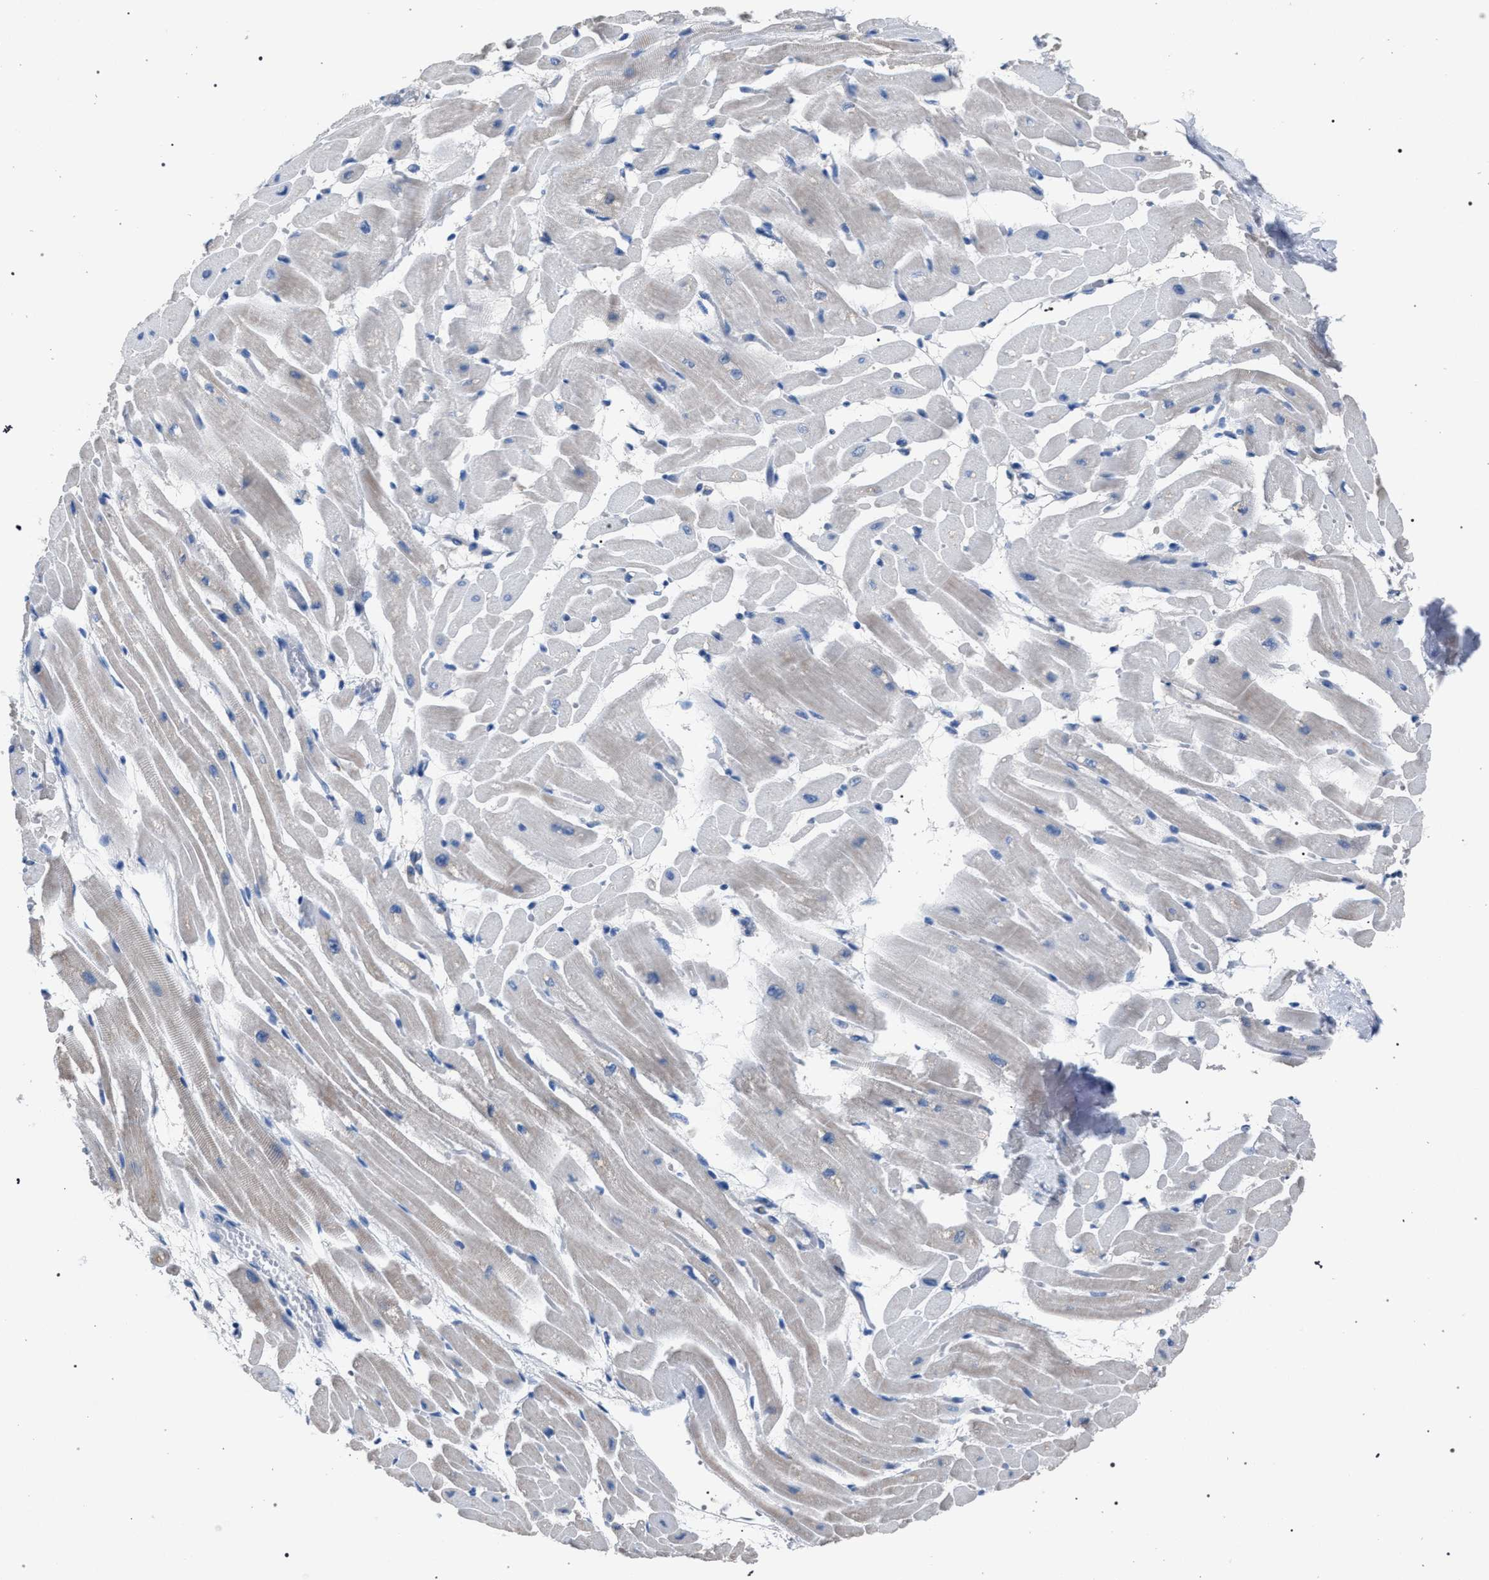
{"staining": {"intensity": "weak", "quantity": "25%-75%", "location": "cytoplasmic/membranous"}, "tissue": "heart muscle", "cell_type": "Cardiomyocytes", "image_type": "normal", "snomed": [{"axis": "morphology", "description": "Normal tissue, NOS"}, {"axis": "topography", "description": "Heart"}], "caption": "Protein positivity by IHC displays weak cytoplasmic/membranous positivity in about 25%-75% of cardiomyocytes in benign heart muscle. (Brightfield microscopy of DAB IHC at high magnification).", "gene": "CRYZ", "patient": {"sex": "male", "age": 45}}